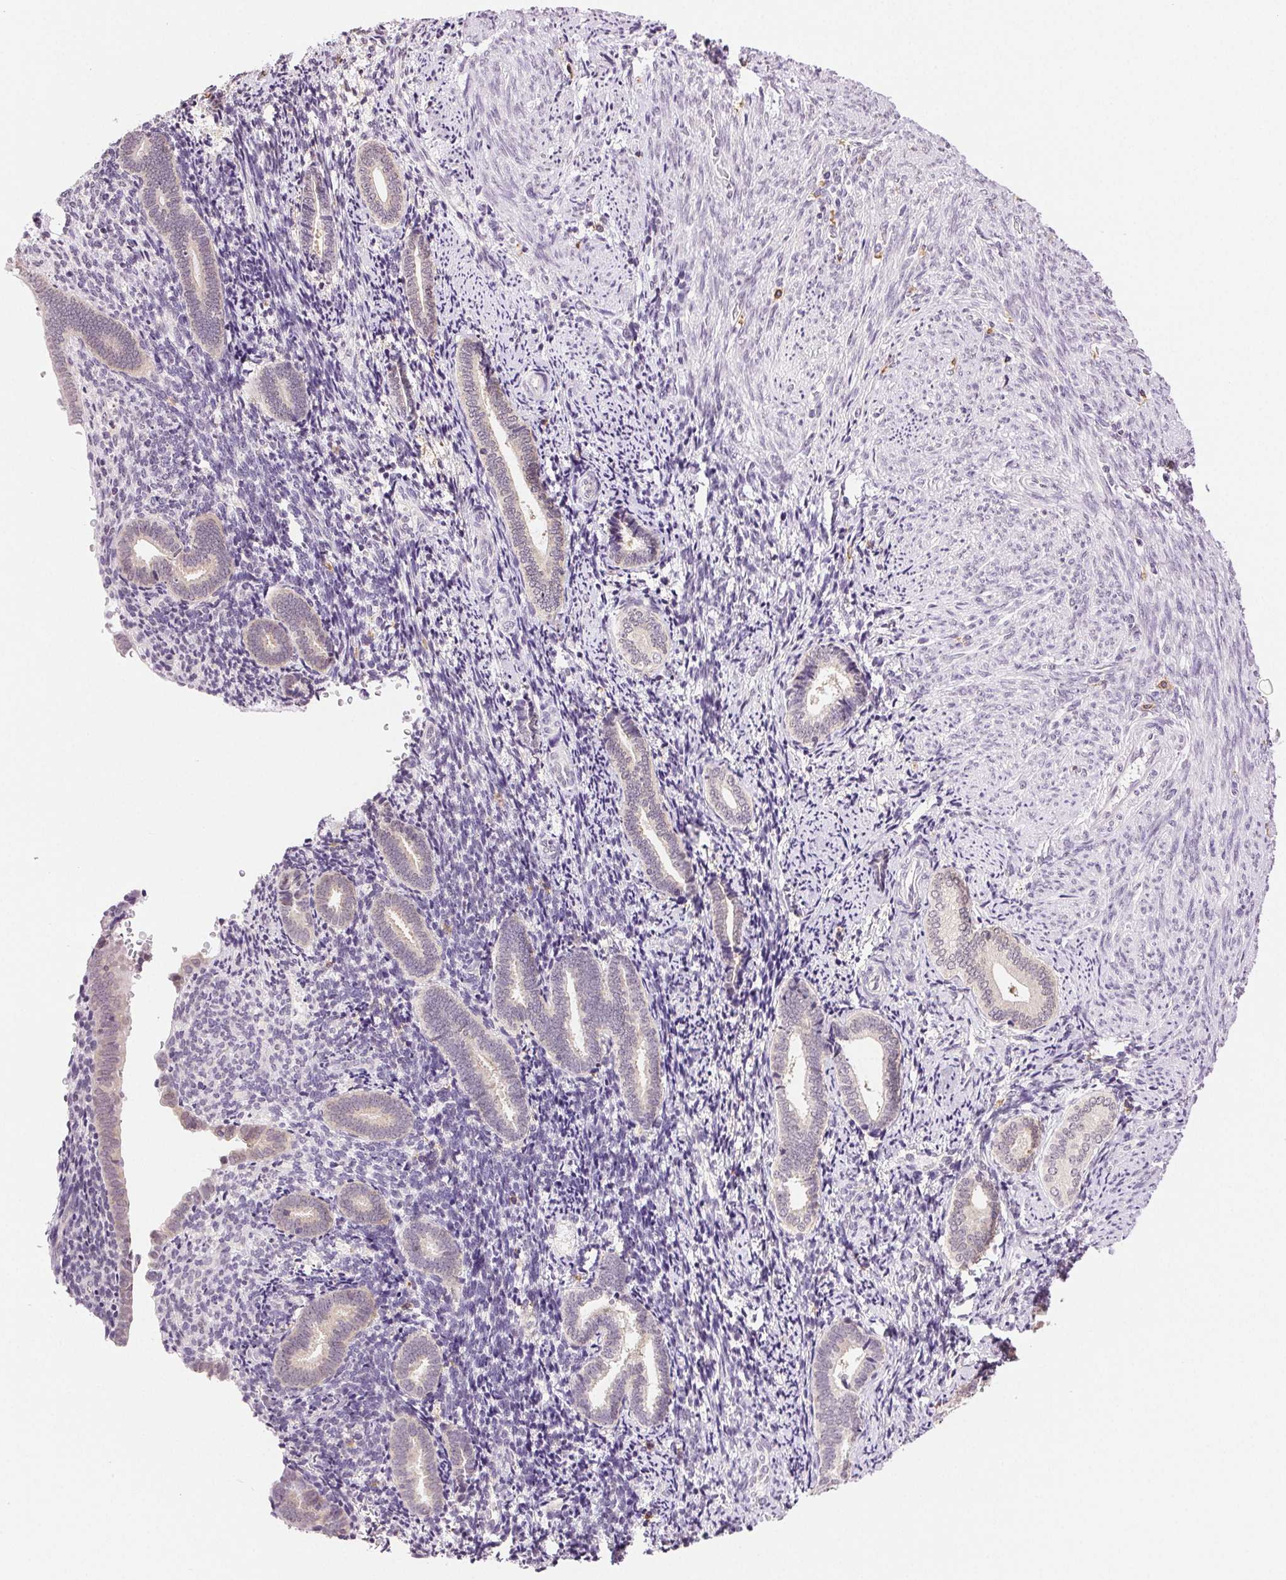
{"staining": {"intensity": "negative", "quantity": "none", "location": "none"}, "tissue": "endometrium", "cell_type": "Cells in endometrial stroma", "image_type": "normal", "snomed": [{"axis": "morphology", "description": "Normal tissue, NOS"}, {"axis": "topography", "description": "Endometrium"}], "caption": "IHC of unremarkable human endometrium demonstrates no expression in cells in endometrial stroma. (Immunohistochemistry, brightfield microscopy, high magnification).", "gene": "TNNT3", "patient": {"sex": "female", "age": 57}}